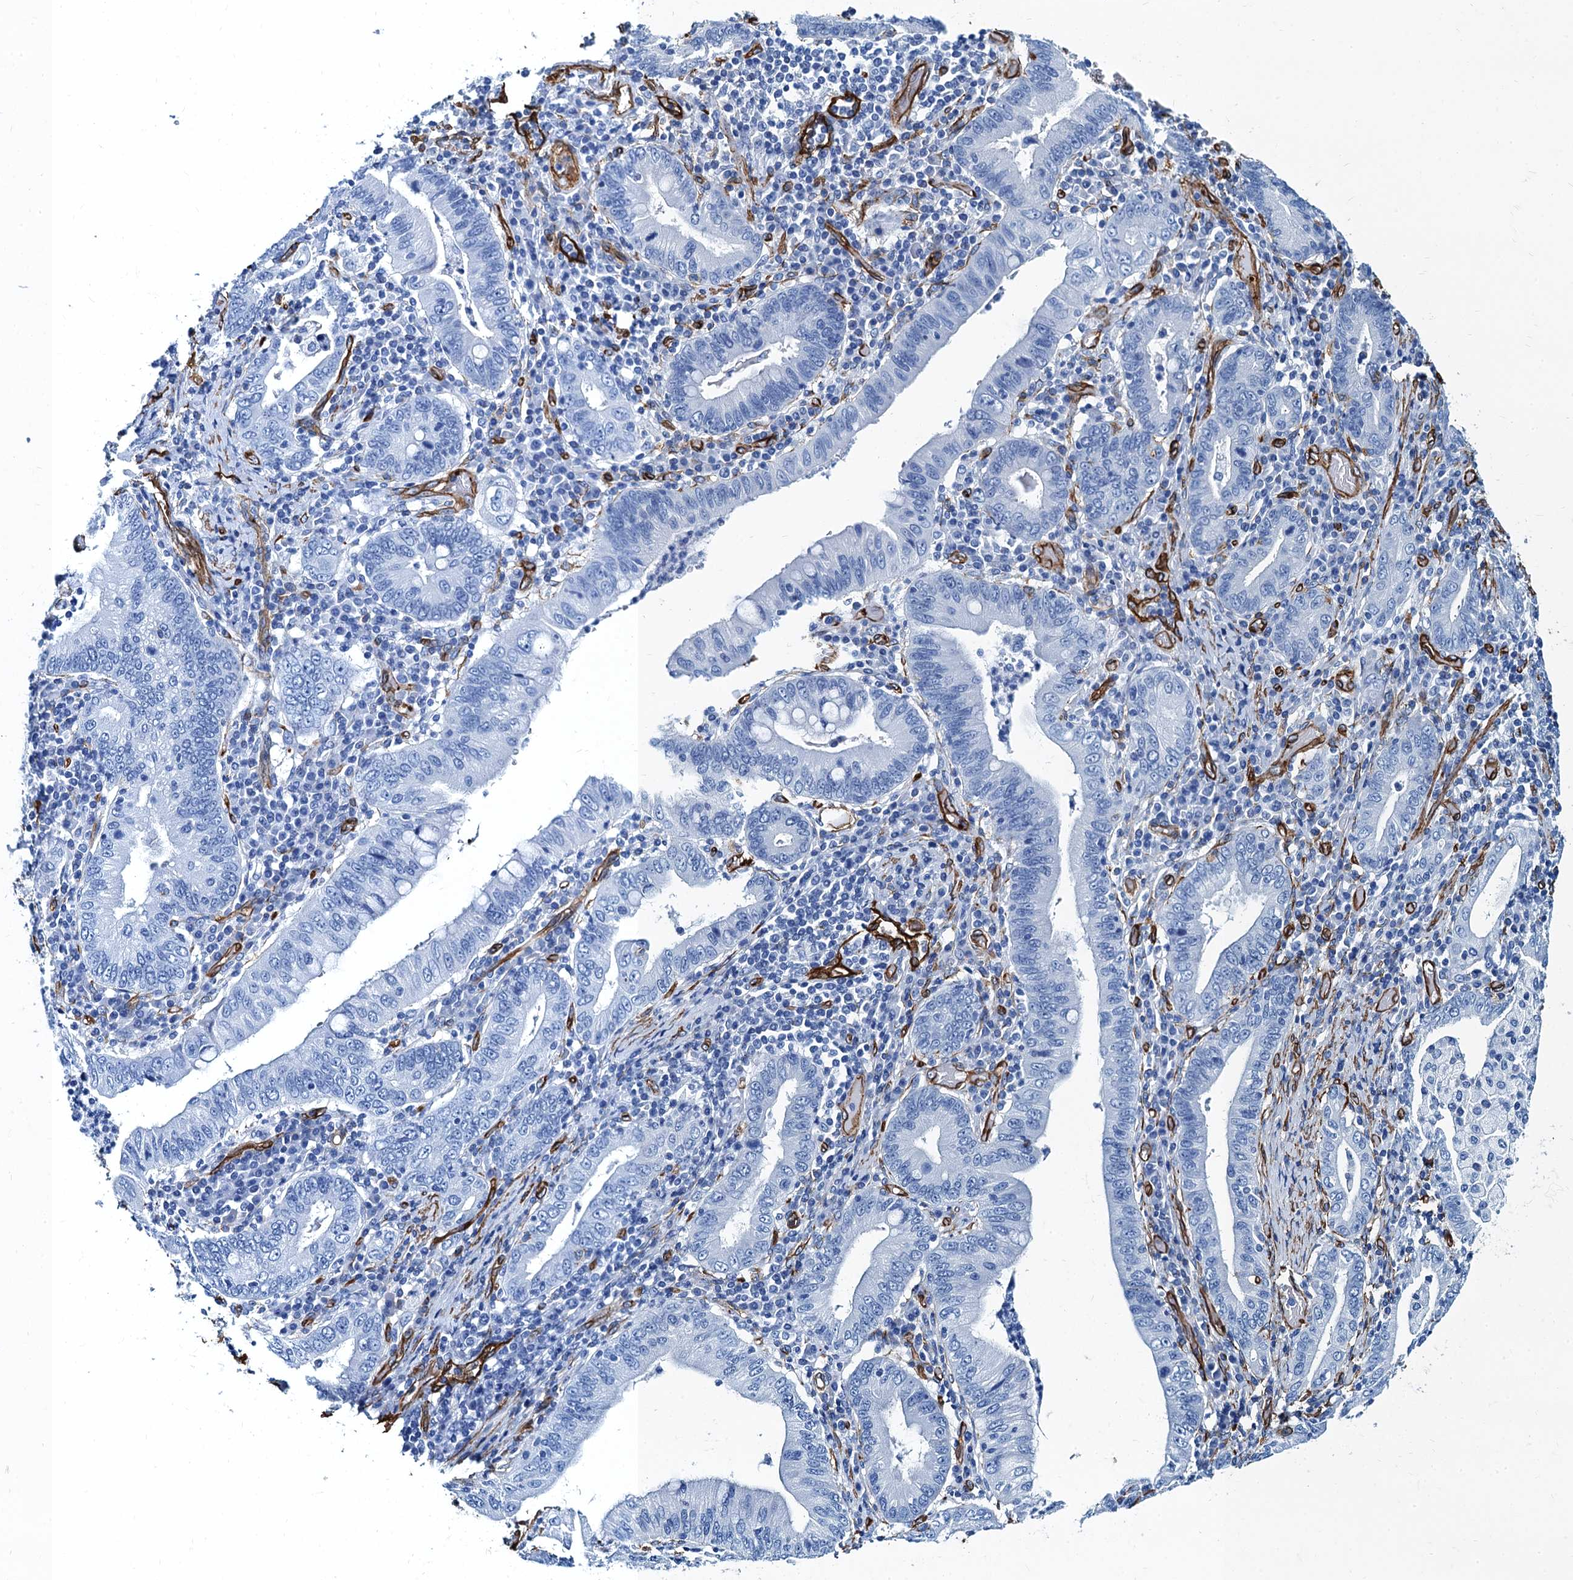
{"staining": {"intensity": "negative", "quantity": "none", "location": "none"}, "tissue": "stomach cancer", "cell_type": "Tumor cells", "image_type": "cancer", "snomed": [{"axis": "morphology", "description": "Normal tissue, NOS"}, {"axis": "morphology", "description": "Adenocarcinoma, NOS"}, {"axis": "topography", "description": "Esophagus"}, {"axis": "topography", "description": "Stomach, upper"}, {"axis": "topography", "description": "Peripheral nerve tissue"}], "caption": "This is a micrograph of IHC staining of stomach cancer, which shows no staining in tumor cells. Brightfield microscopy of immunohistochemistry stained with DAB (brown) and hematoxylin (blue), captured at high magnification.", "gene": "CAVIN2", "patient": {"sex": "male", "age": 62}}